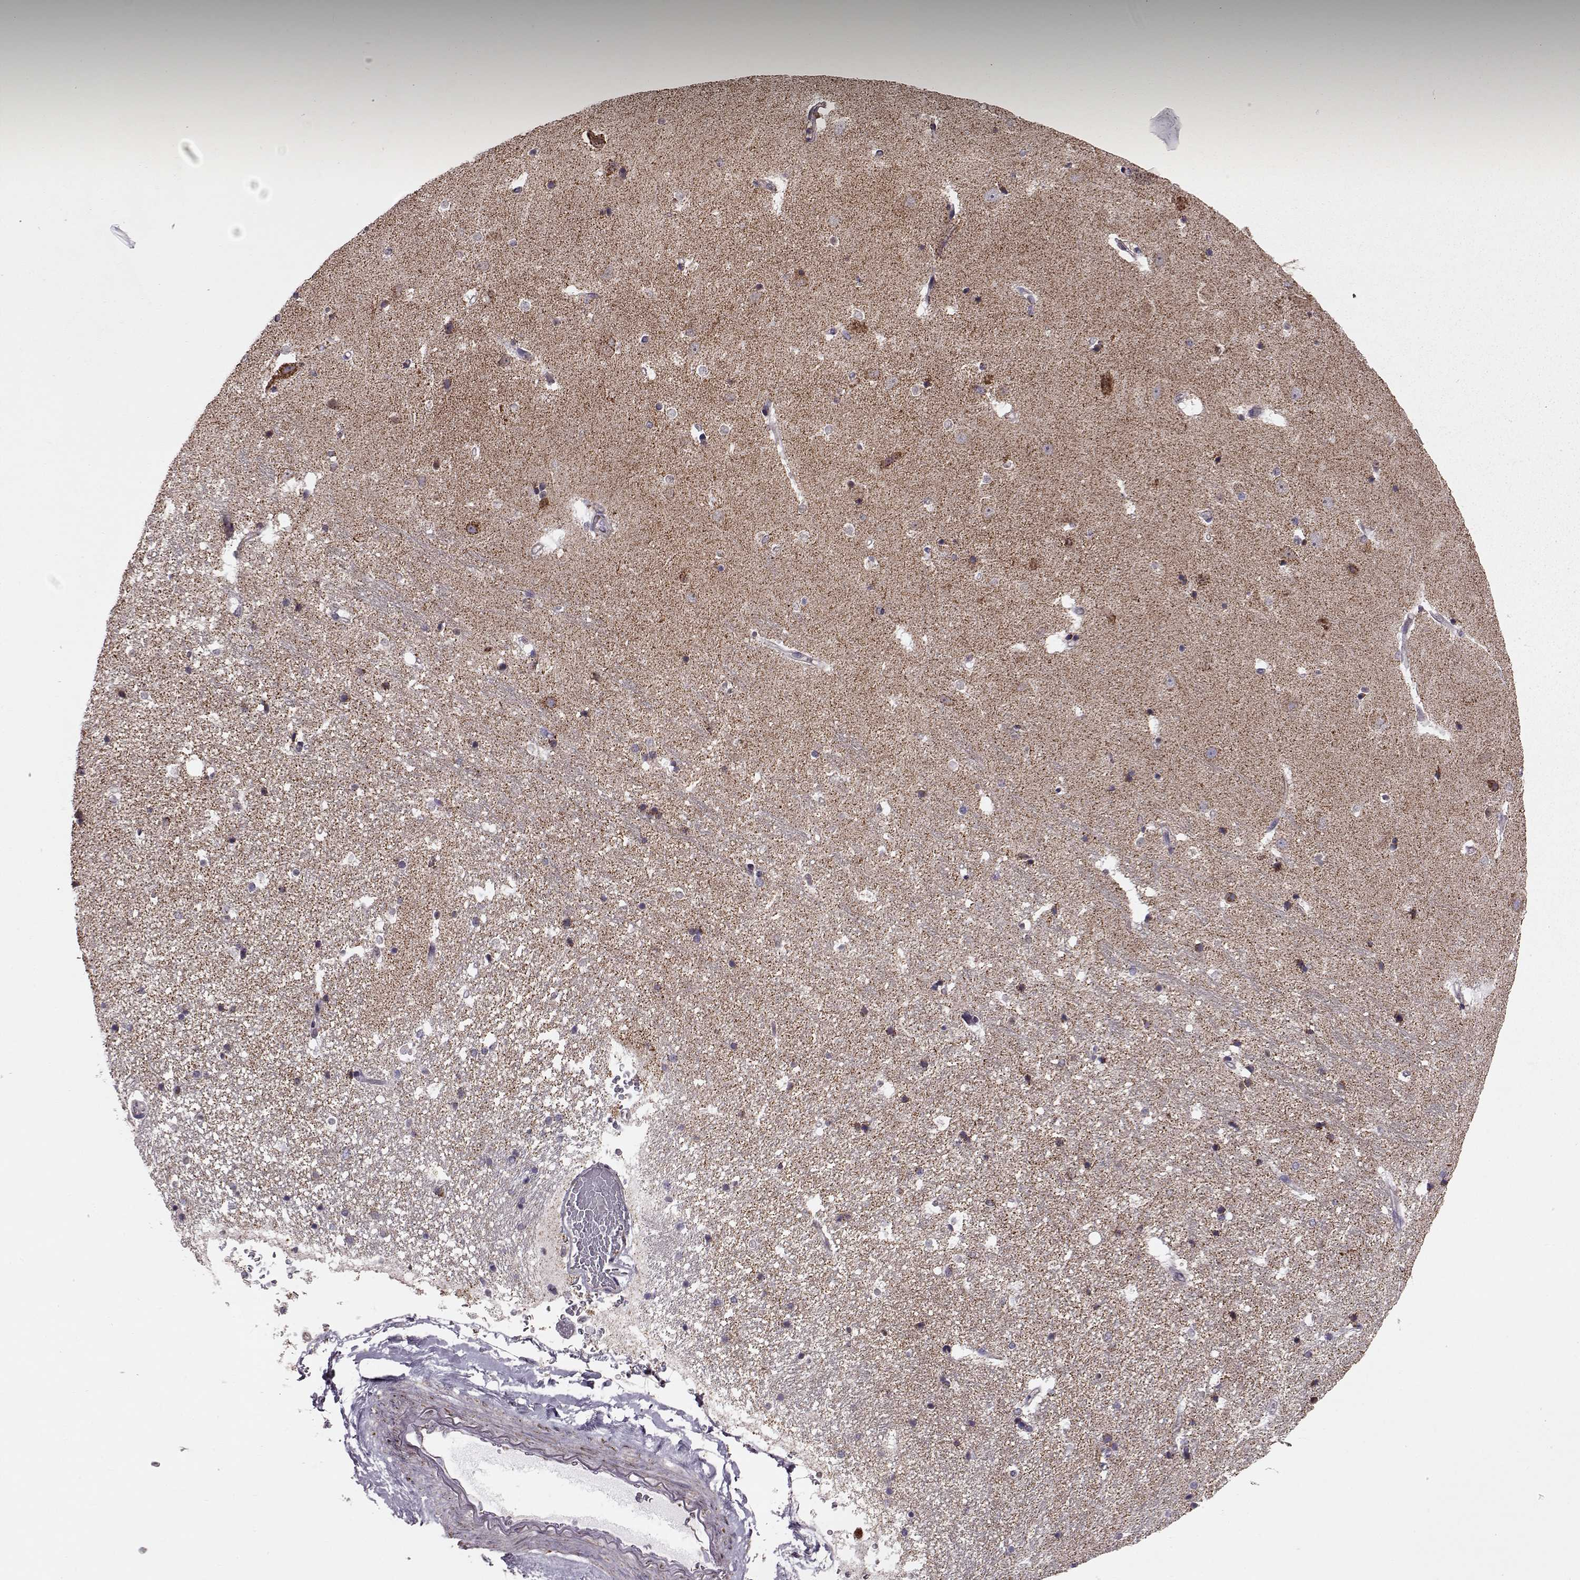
{"staining": {"intensity": "moderate", "quantity": "<25%", "location": "cytoplasmic/membranous"}, "tissue": "hippocampus", "cell_type": "Glial cells", "image_type": "normal", "snomed": [{"axis": "morphology", "description": "Normal tissue, NOS"}, {"axis": "topography", "description": "Hippocampus"}], "caption": "Immunohistochemistry of benign hippocampus demonstrates low levels of moderate cytoplasmic/membranous positivity in about <25% of glial cells. (Brightfield microscopy of DAB IHC at high magnification).", "gene": "ATP5MF", "patient": {"sex": "male", "age": 44}}